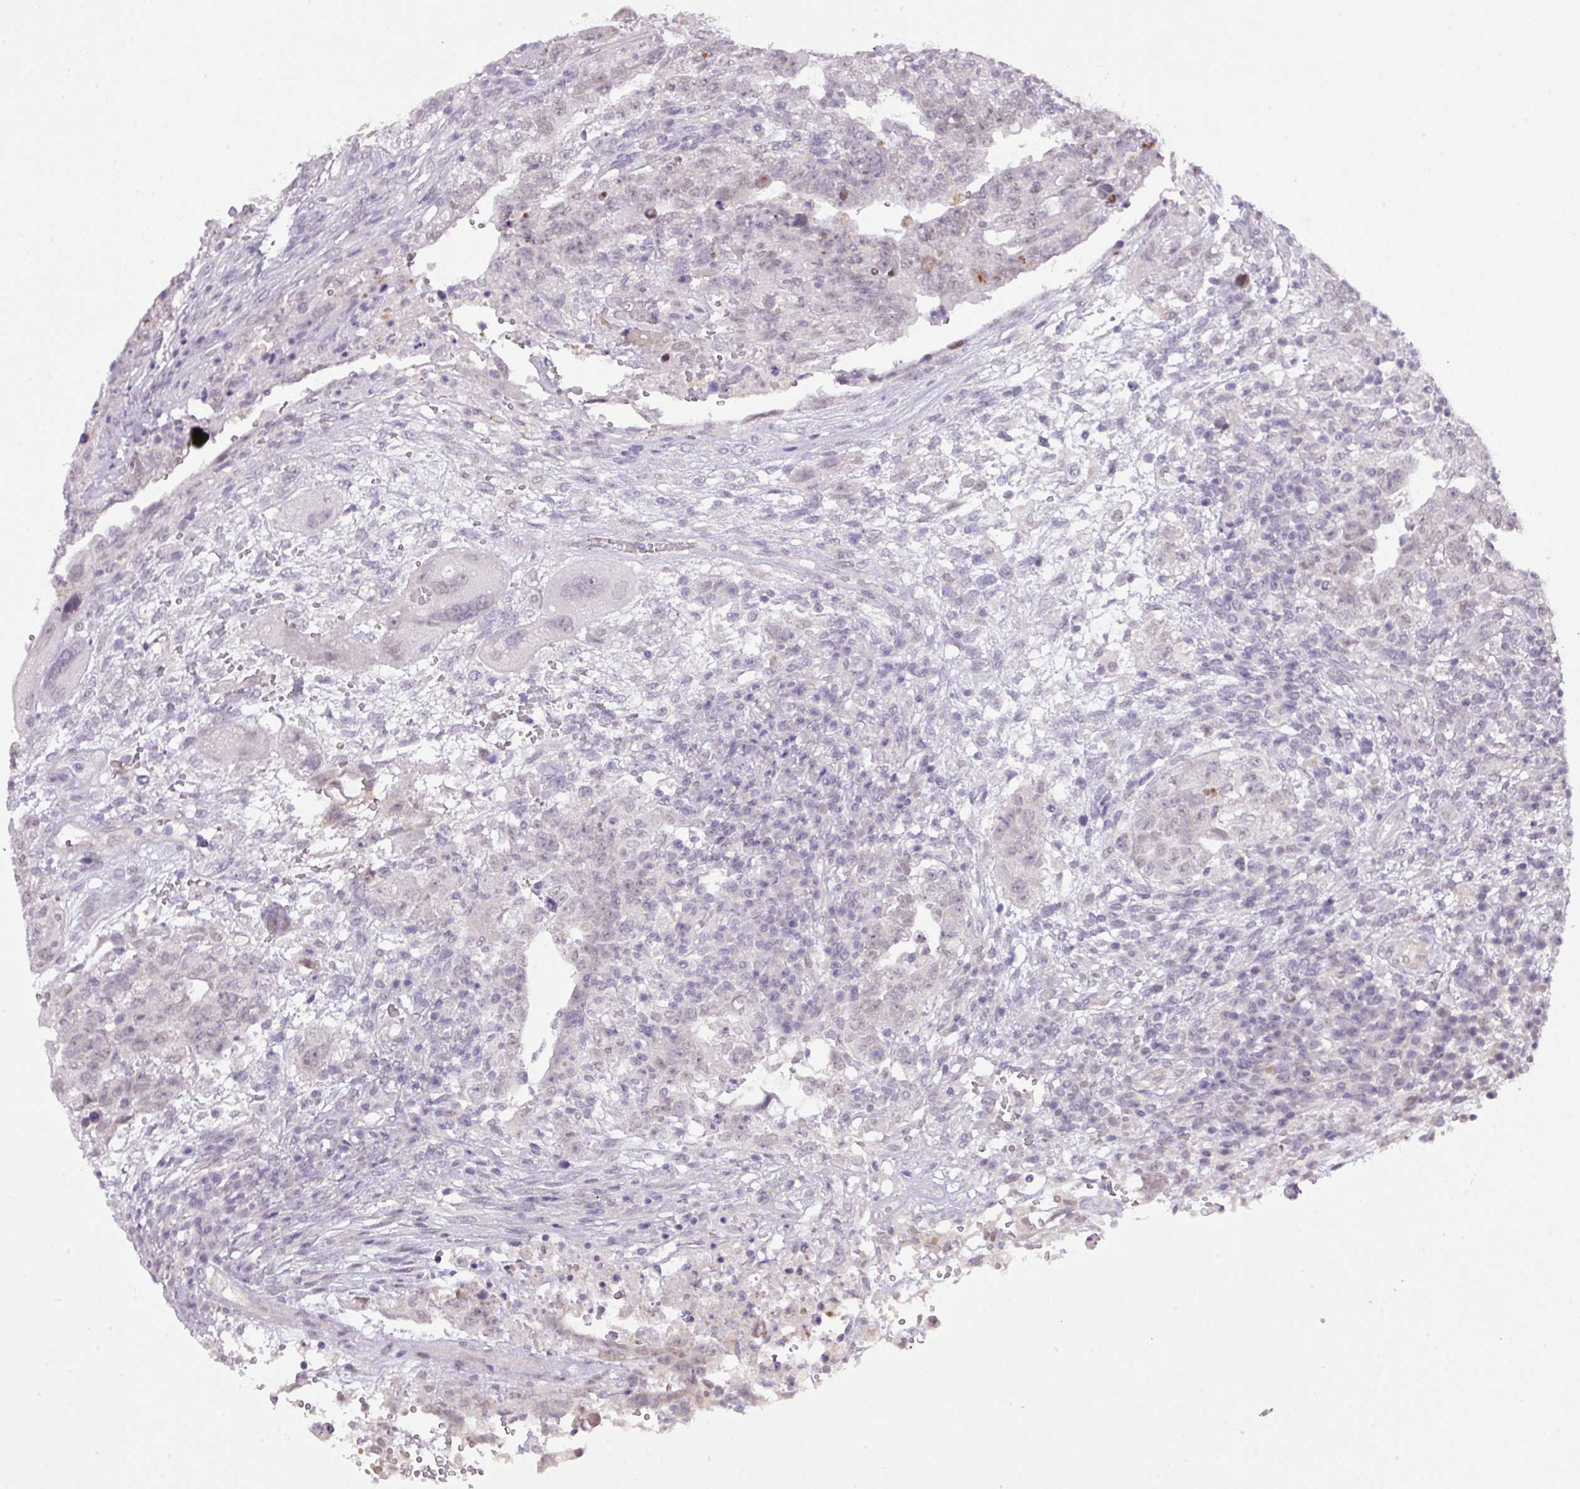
{"staining": {"intensity": "negative", "quantity": "none", "location": "none"}, "tissue": "testis cancer", "cell_type": "Tumor cells", "image_type": "cancer", "snomed": [{"axis": "morphology", "description": "Carcinoma, Embryonal, NOS"}, {"axis": "topography", "description": "Testis"}], "caption": "Embryonal carcinoma (testis) was stained to show a protein in brown. There is no significant staining in tumor cells.", "gene": "ANKRD13B", "patient": {"sex": "male", "age": 26}}